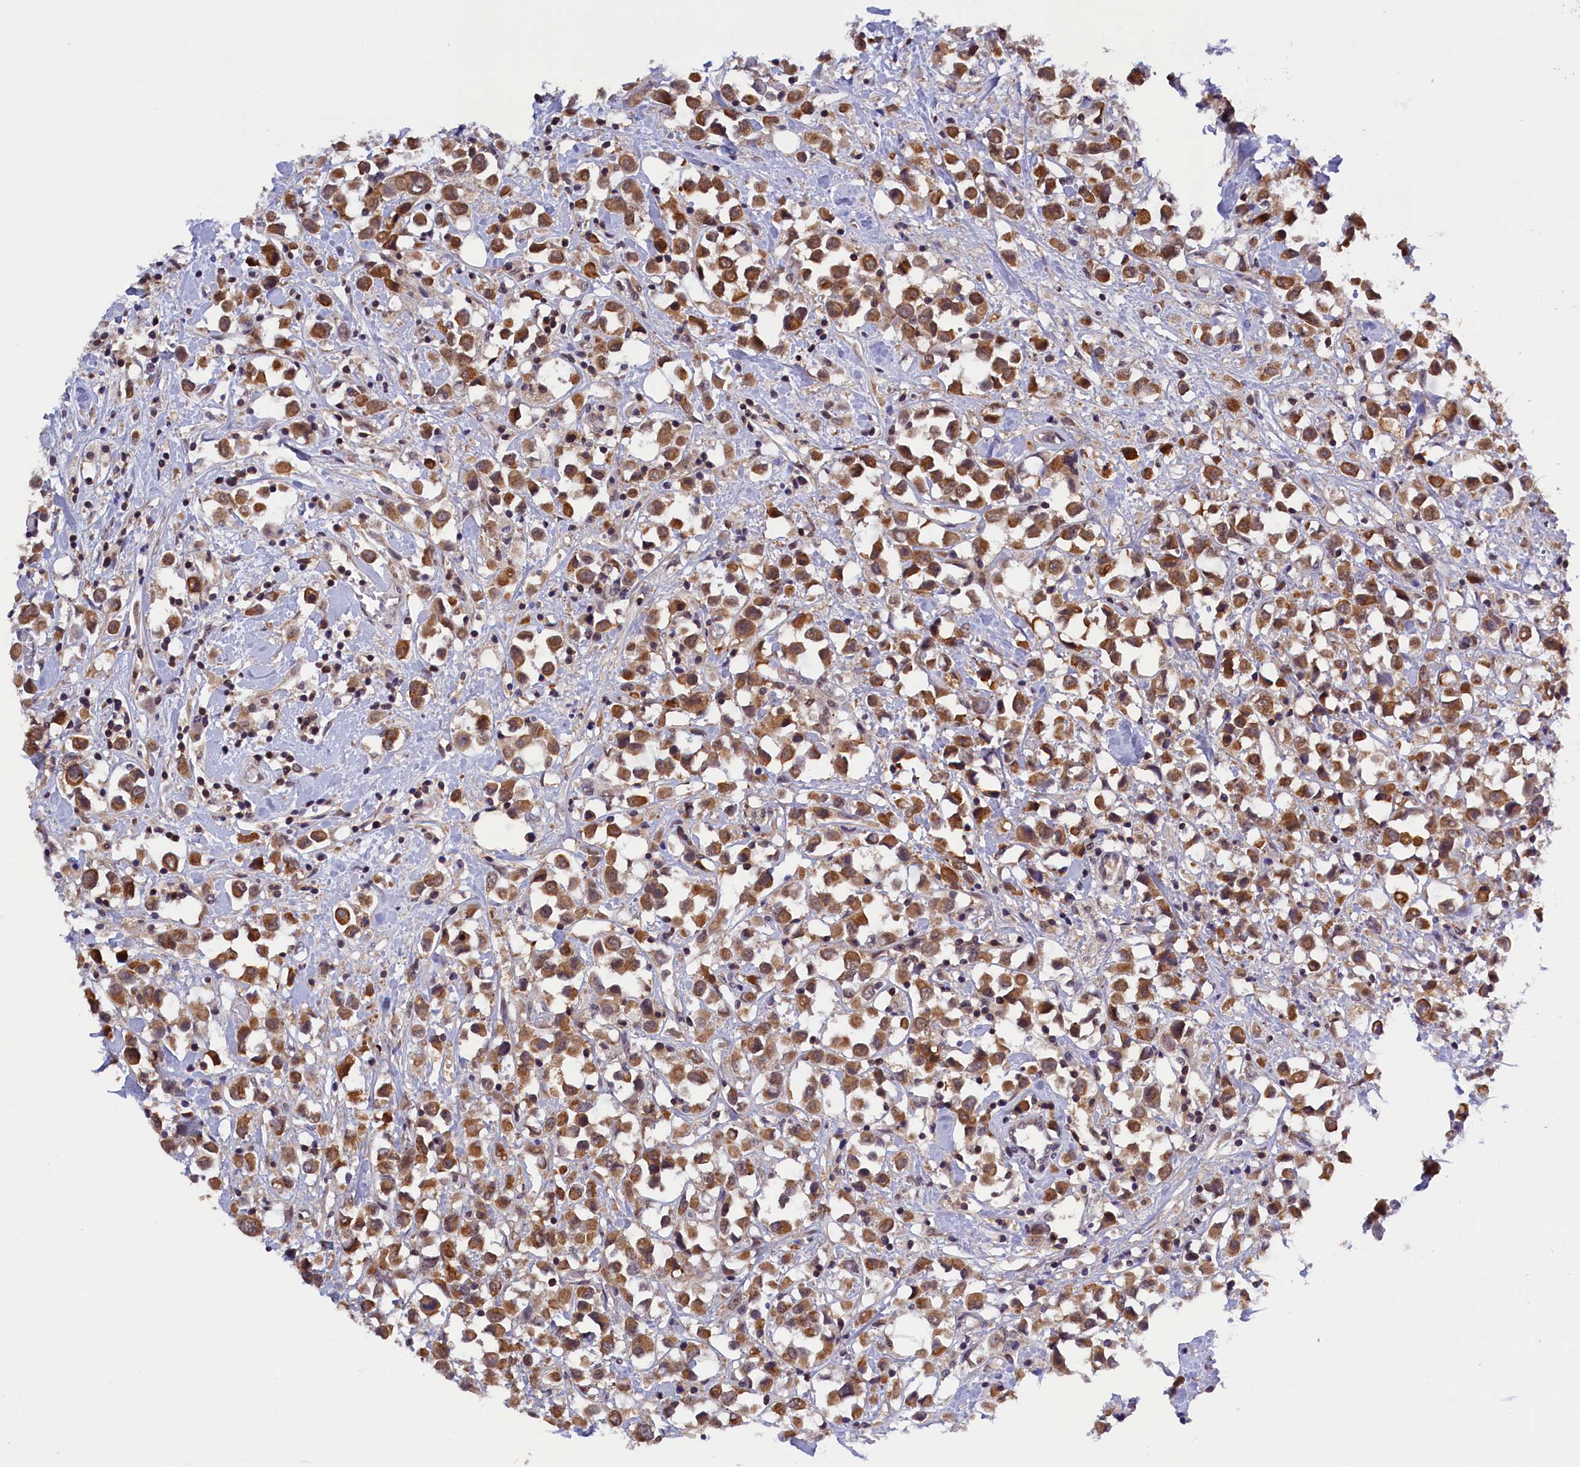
{"staining": {"intensity": "moderate", "quantity": ">75%", "location": "cytoplasmic/membranous"}, "tissue": "breast cancer", "cell_type": "Tumor cells", "image_type": "cancer", "snomed": [{"axis": "morphology", "description": "Duct carcinoma"}, {"axis": "topography", "description": "Breast"}], "caption": "This micrograph reveals breast cancer (infiltrating ductal carcinoma) stained with immunohistochemistry to label a protein in brown. The cytoplasmic/membranous of tumor cells show moderate positivity for the protein. Nuclei are counter-stained blue.", "gene": "TBCB", "patient": {"sex": "female", "age": 61}}